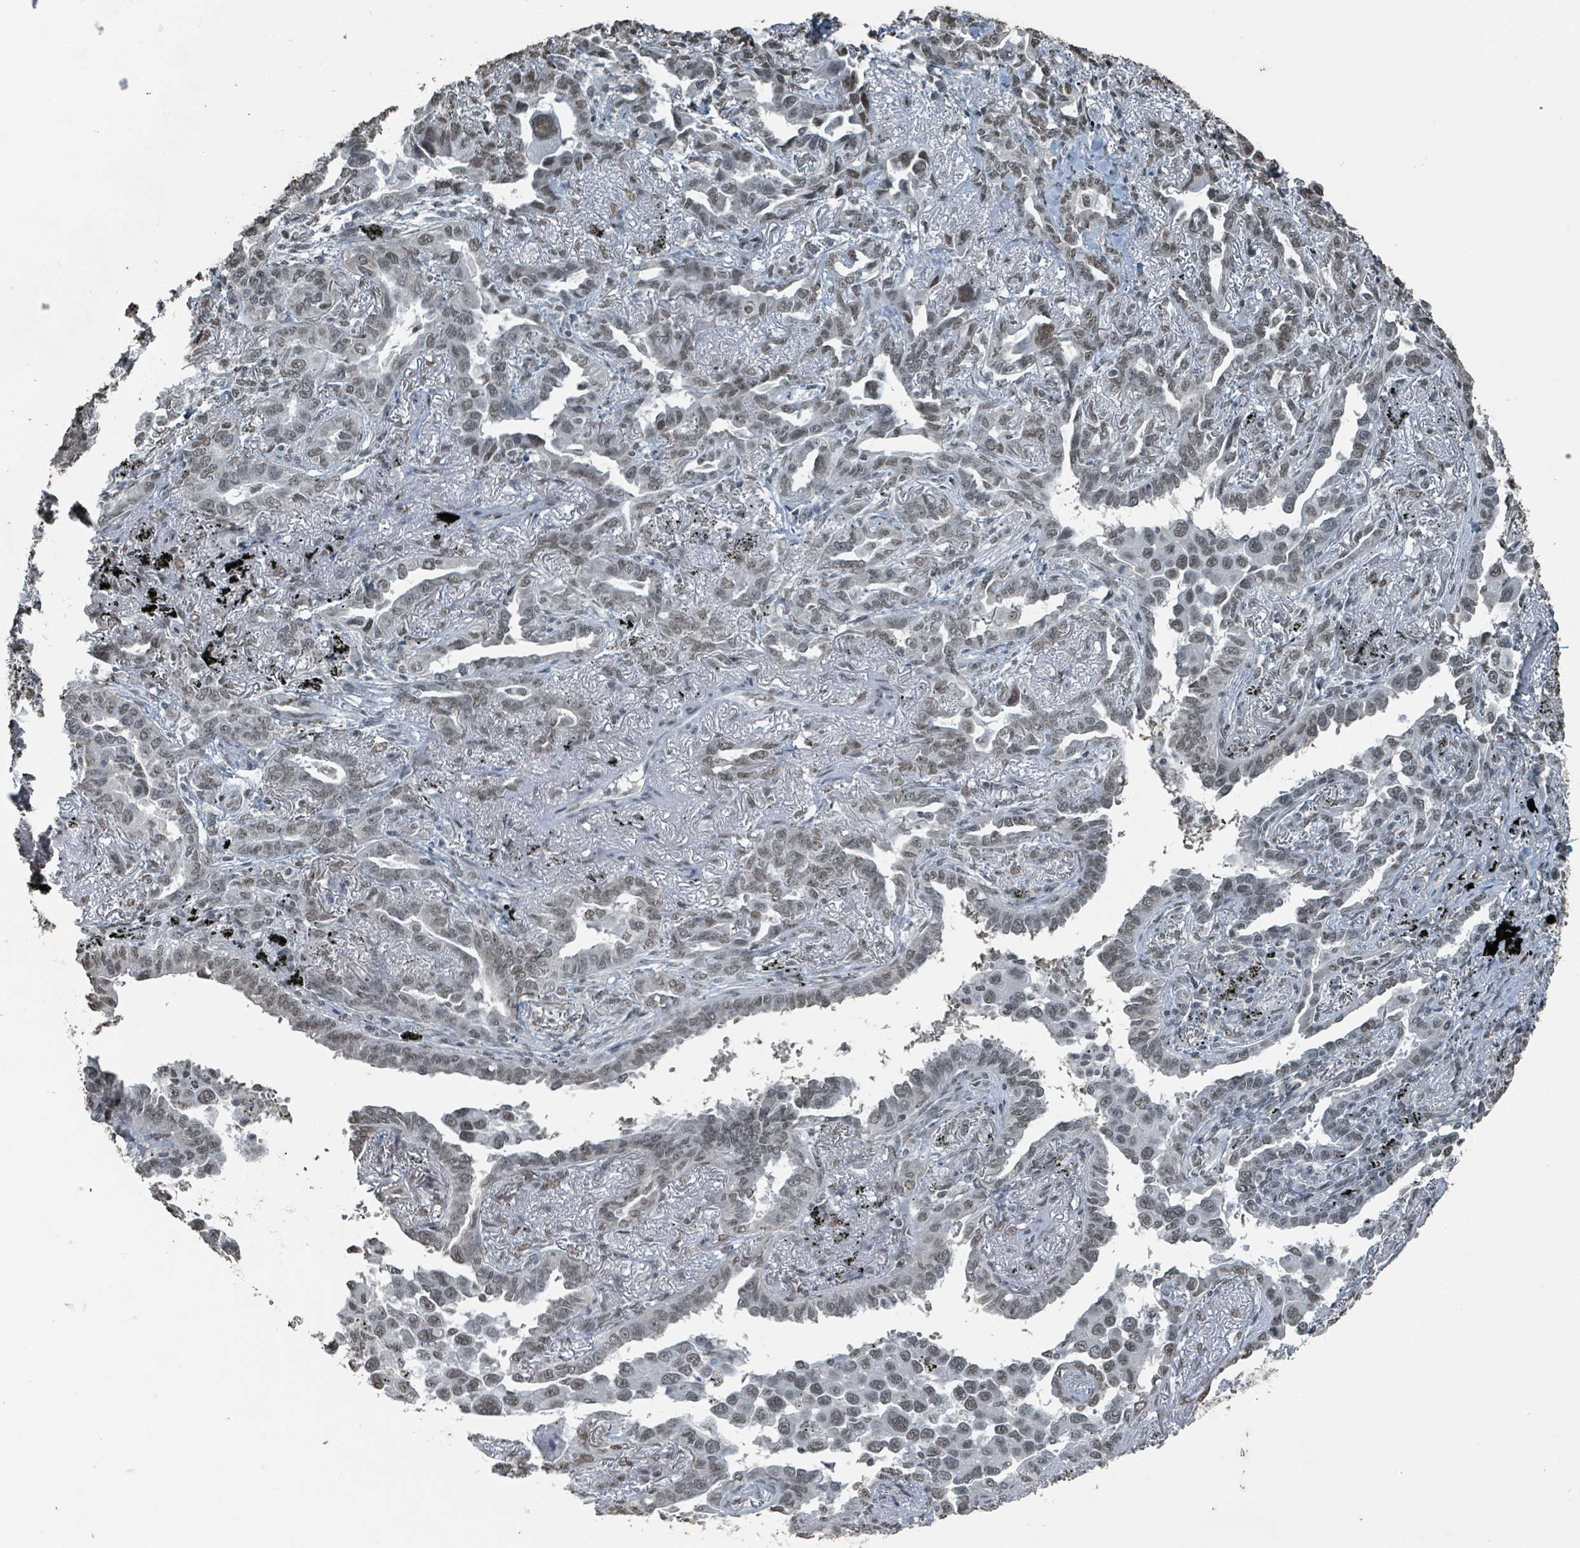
{"staining": {"intensity": "weak", "quantity": ">75%", "location": "nuclear"}, "tissue": "lung cancer", "cell_type": "Tumor cells", "image_type": "cancer", "snomed": [{"axis": "morphology", "description": "Adenocarcinoma, NOS"}, {"axis": "topography", "description": "Lung"}], "caption": "DAB (3,3'-diaminobenzidine) immunohistochemical staining of lung cancer demonstrates weak nuclear protein staining in about >75% of tumor cells.", "gene": "PHIP", "patient": {"sex": "male", "age": 67}}